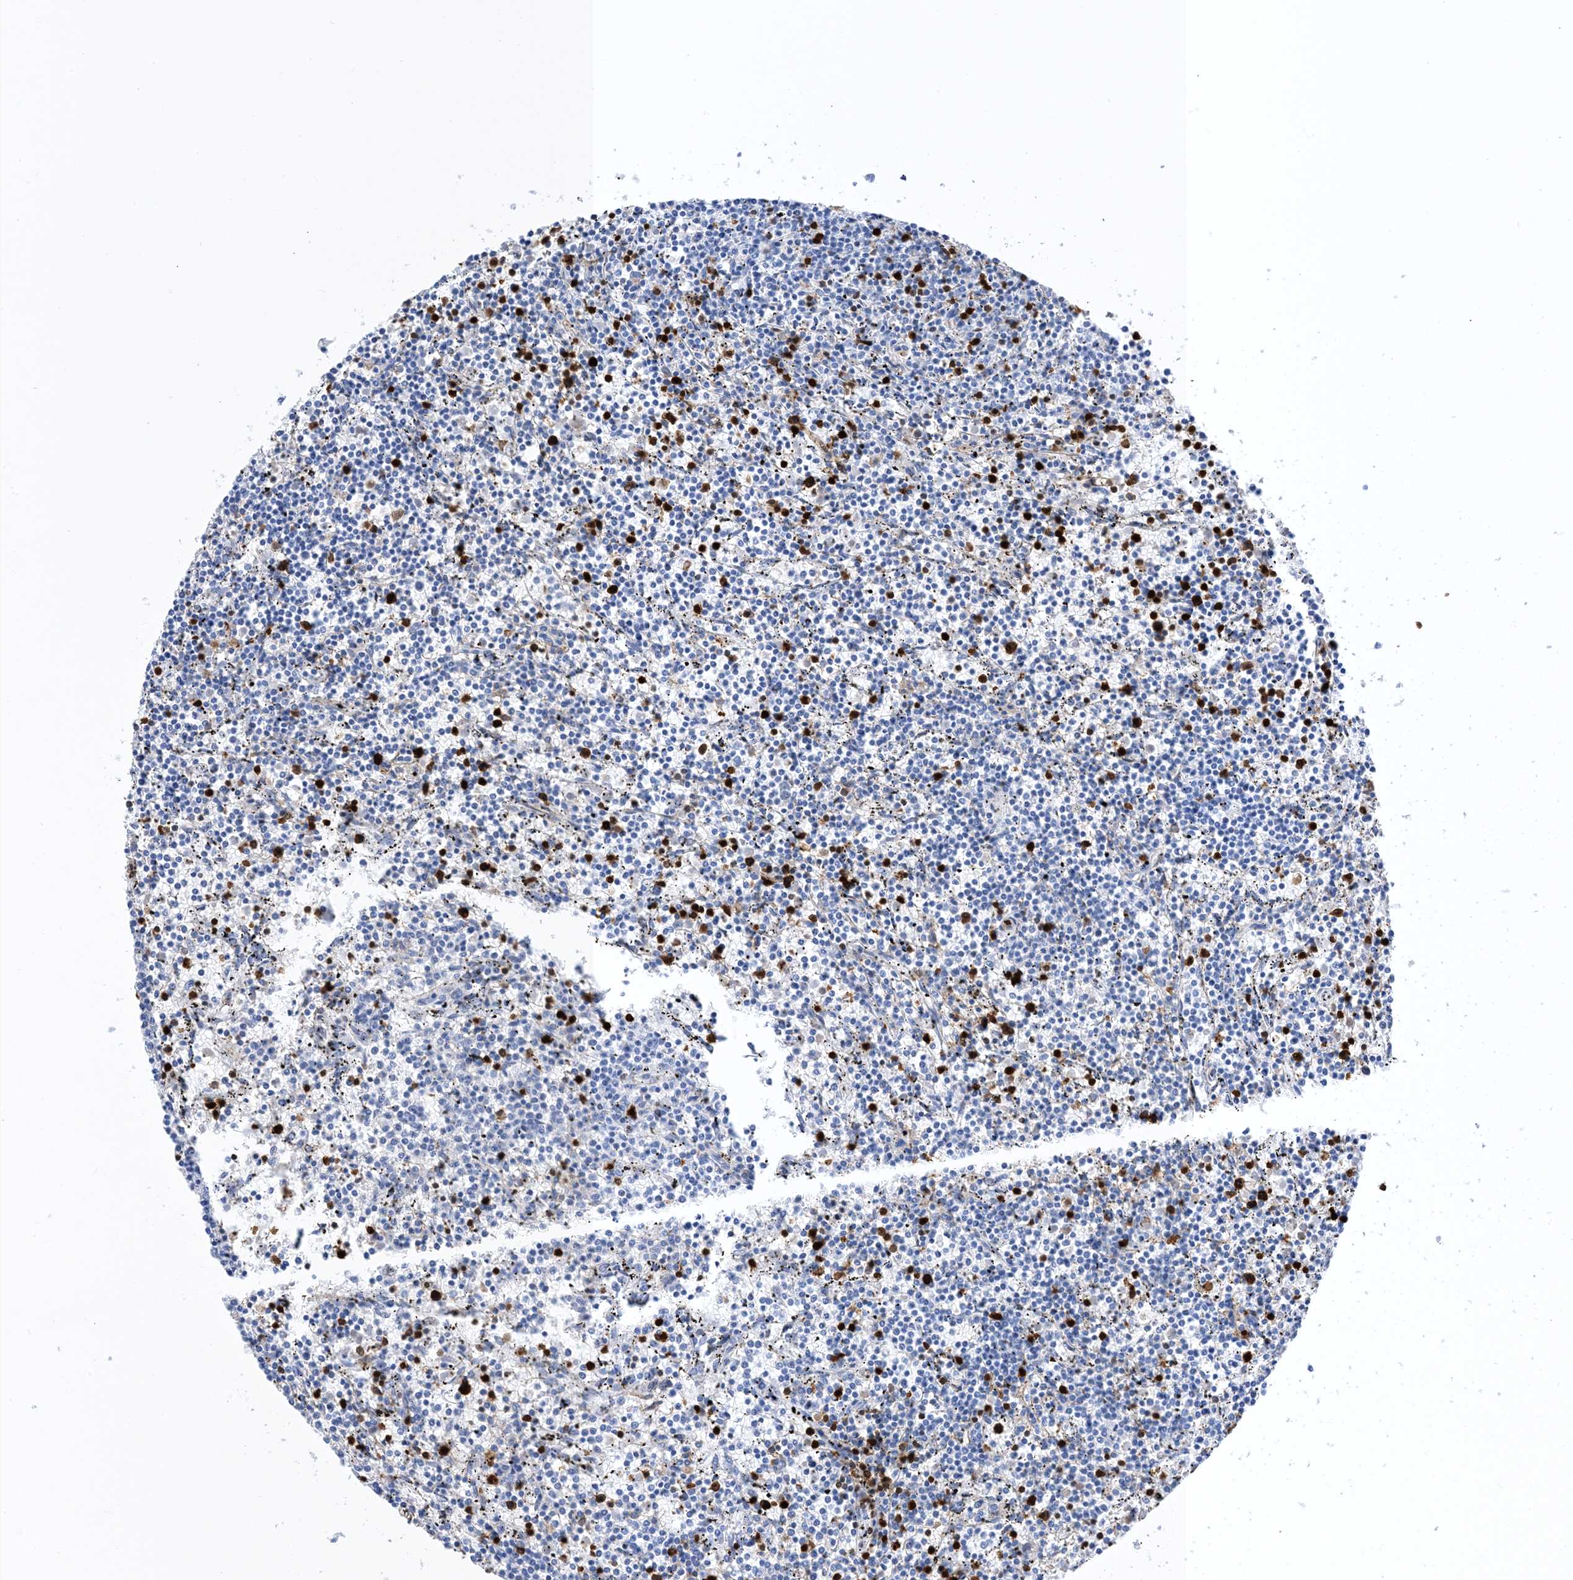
{"staining": {"intensity": "negative", "quantity": "none", "location": "none"}, "tissue": "lymphoma", "cell_type": "Tumor cells", "image_type": "cancer", "snomed": [{"axis": "morphology", "description": "Malignant lymphoma, non-Hodgkin's type, Low grade"}, {"axis": "topography", "description": "Spleen"}], "caption": "Human low-grade malignant lymphoma, non-Hodgkin's type stained for a protein using immunohistochemistry (IHC) displays no positivity in tumor cells.", "gene": "ANXA1", "patient": {"sex": "female", "age": 50}}